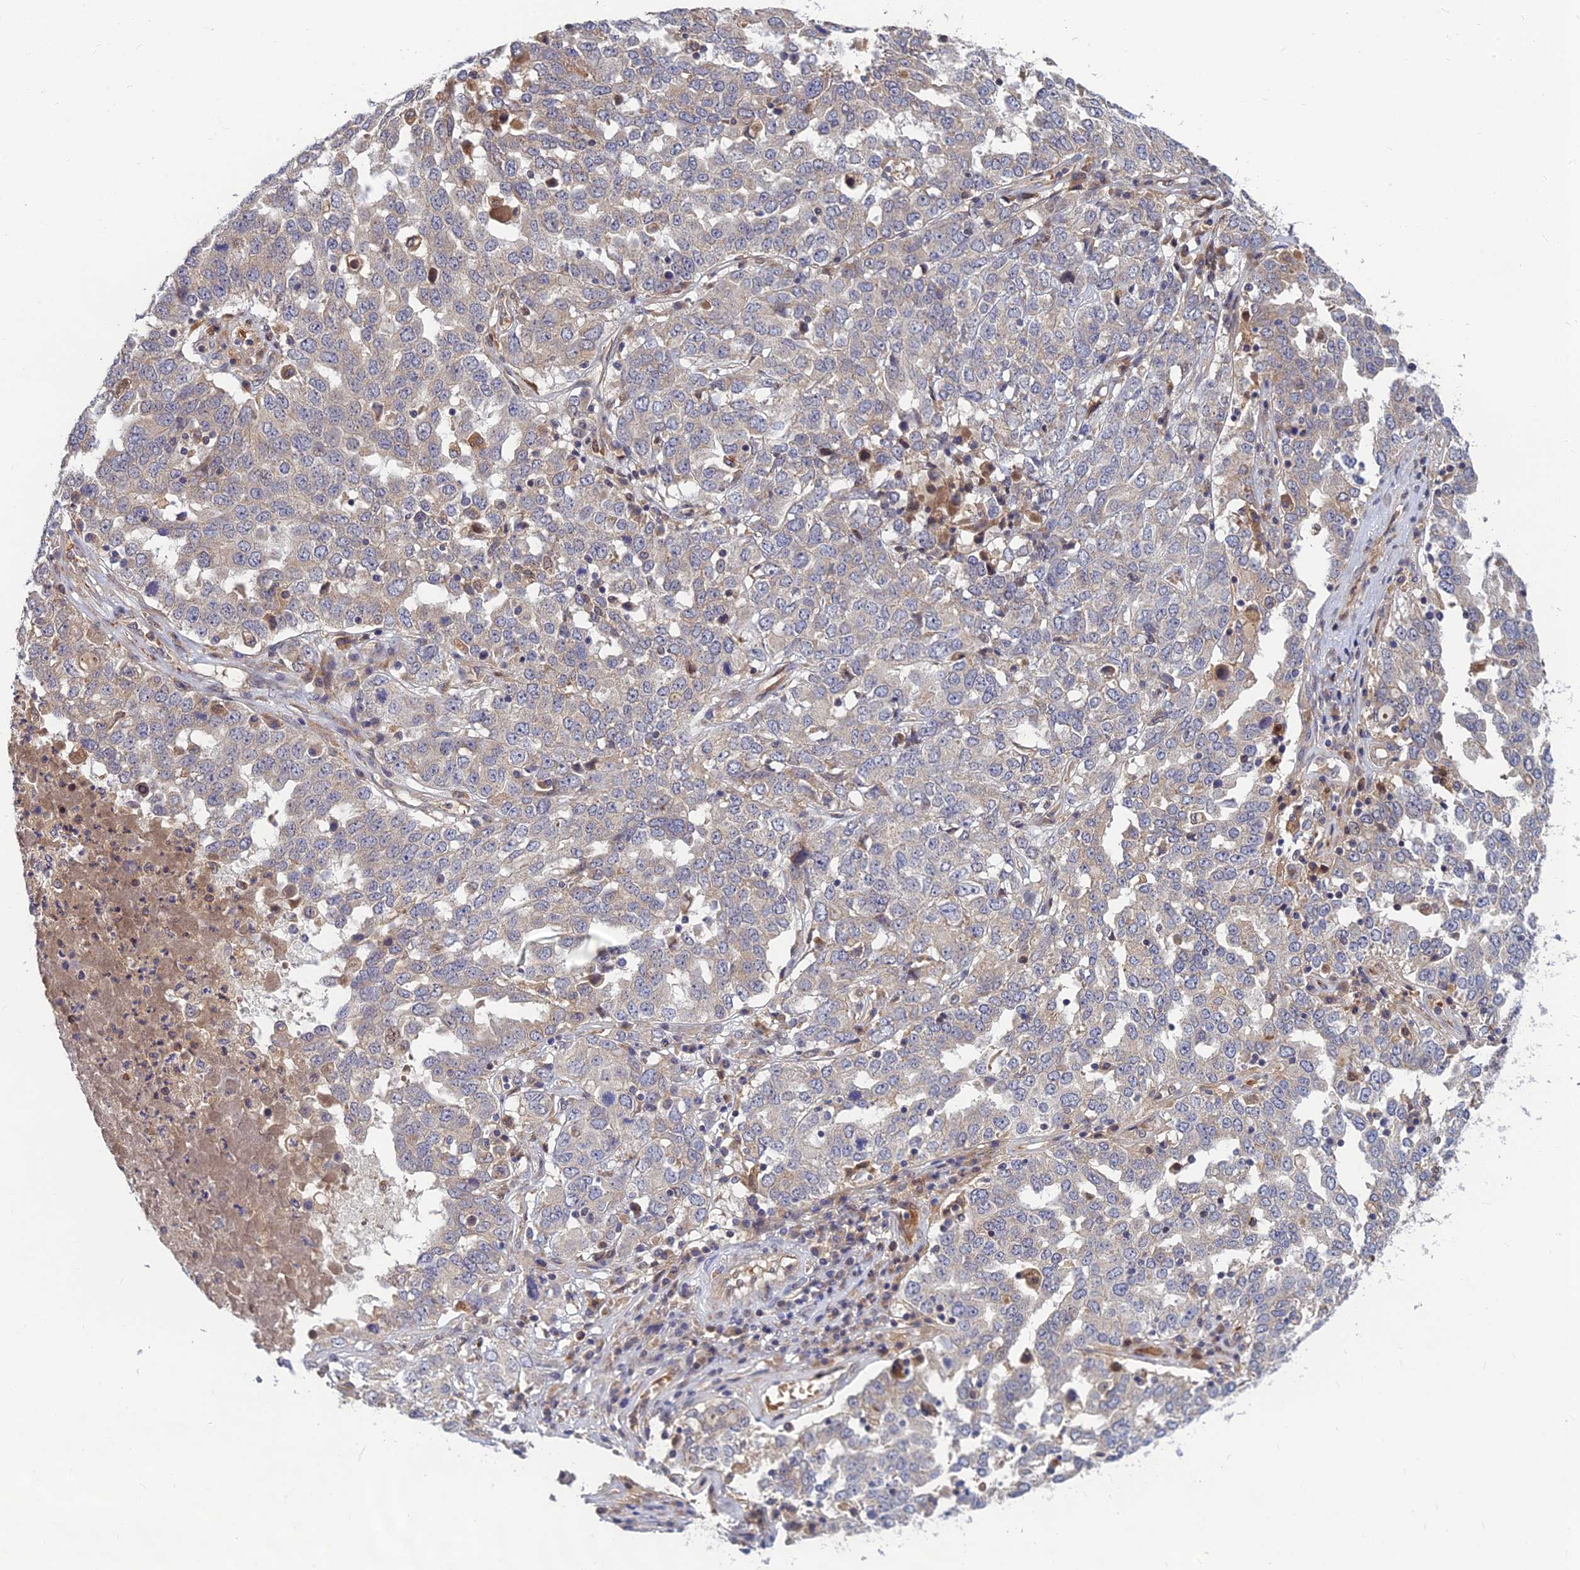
{"staining": {"intensity": "negative", "quantity": "none", "location": "none"}, "tissue": "ovarian cancer", "cell_type": "Tumor cells", "image_type": "cancer", "snomed": [{"axis": "morphology", "description": "Carcinoma, endometroid"}, {"axis": "topography", "description": "Ovary"}], "caption": "Endometroid carcinoma (ovarian) was stained to show a protein in brown. There is no significant staining in tumor cells.", "gene": "FAM151B", "patient": {"sex": "female", "age": 62}}